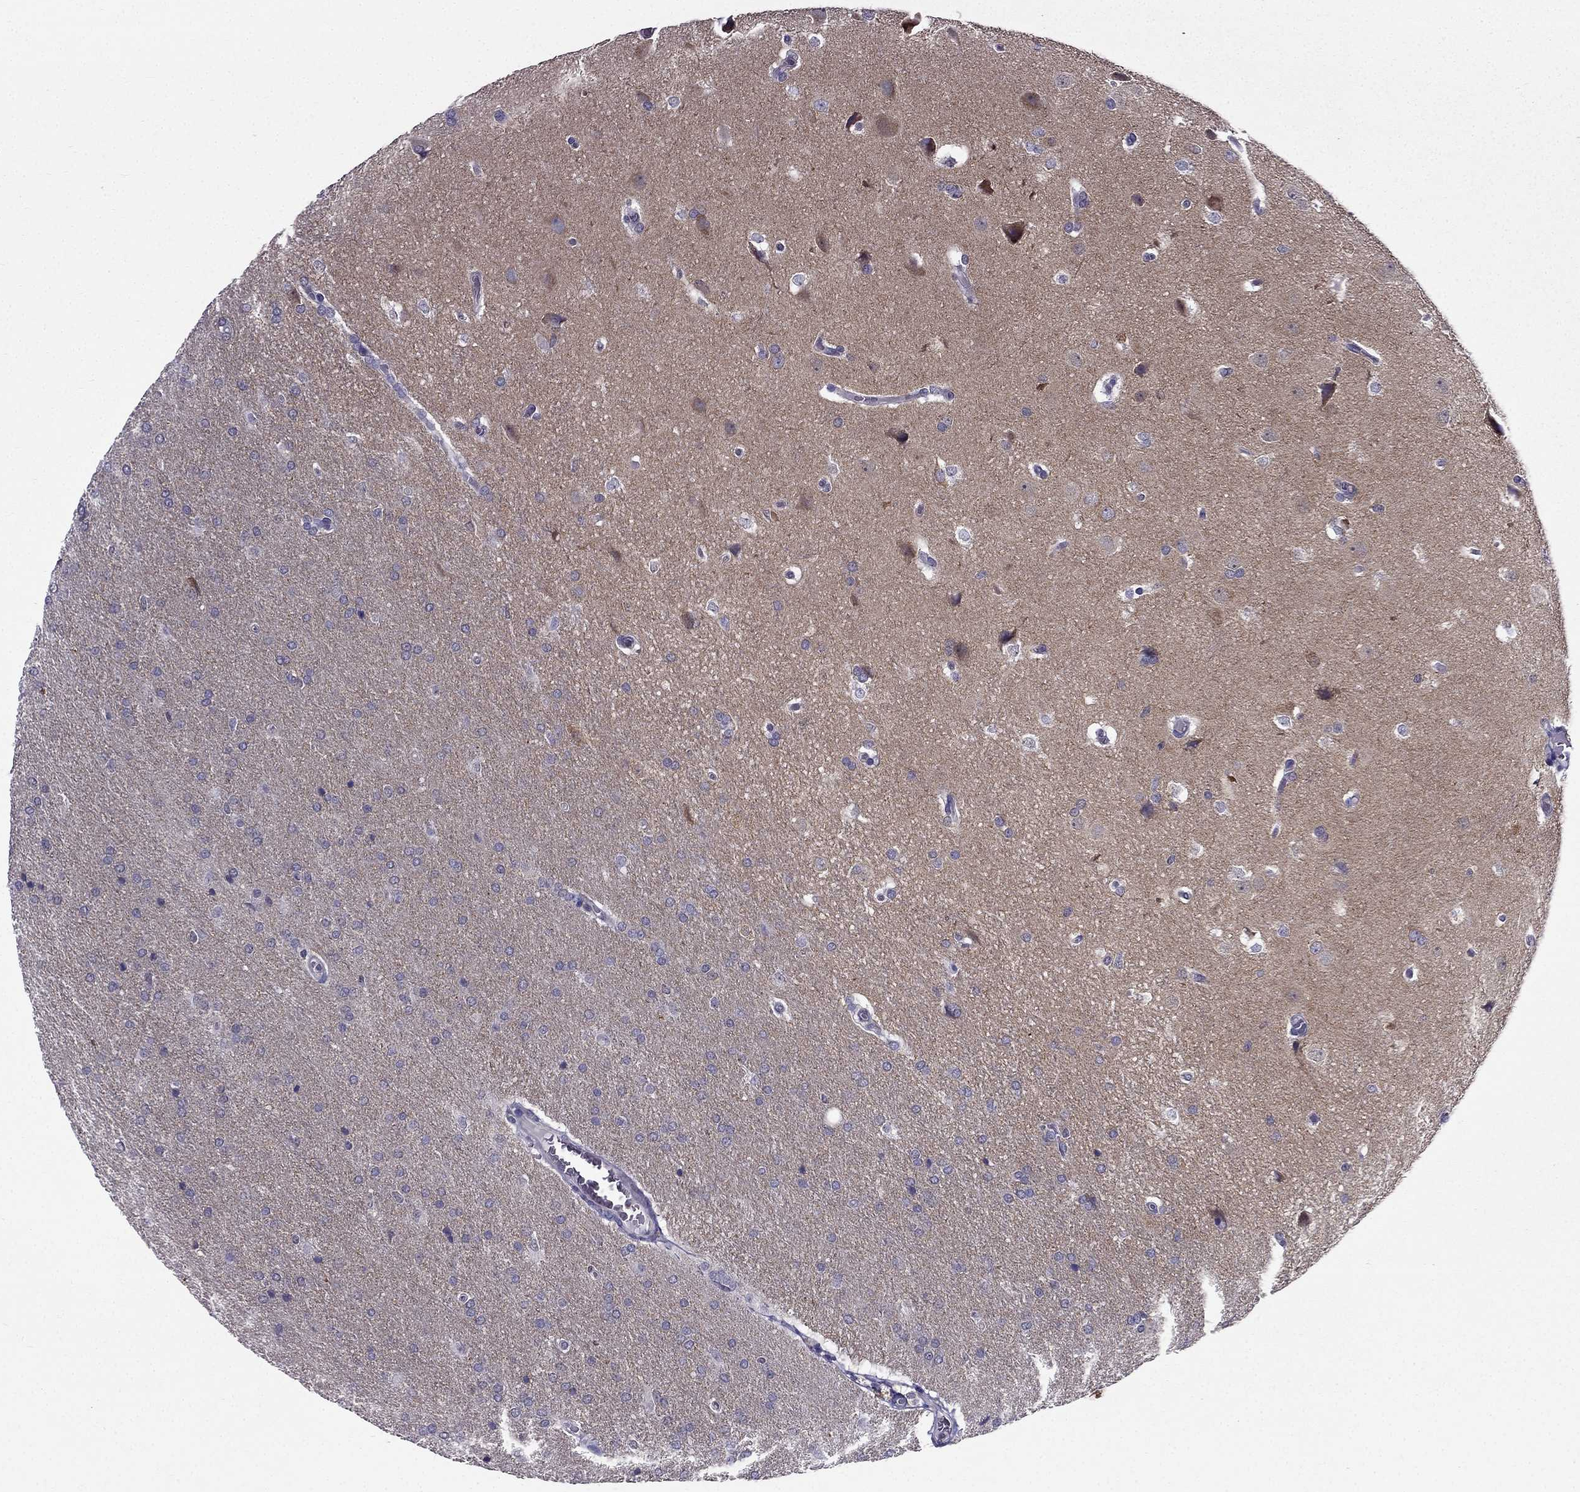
{"staining": {"intensity": "negative", "quantity": "none", "location": "none"}, "tissue": "glioma", "cell_type": "Tumor cells", "image_type": "cancer", "snomed": [{"axis": "morphology", "description": "Glioma, malignant, Low grade"}, {"axis": "topography", "description": "Brain"}], "caption": "Glioma stained for a protein using immunohistochemistry (IHC) displays no expression tumor cells.", "gene": "AAK1", "patient": {"sex": "female", "age": 32}}